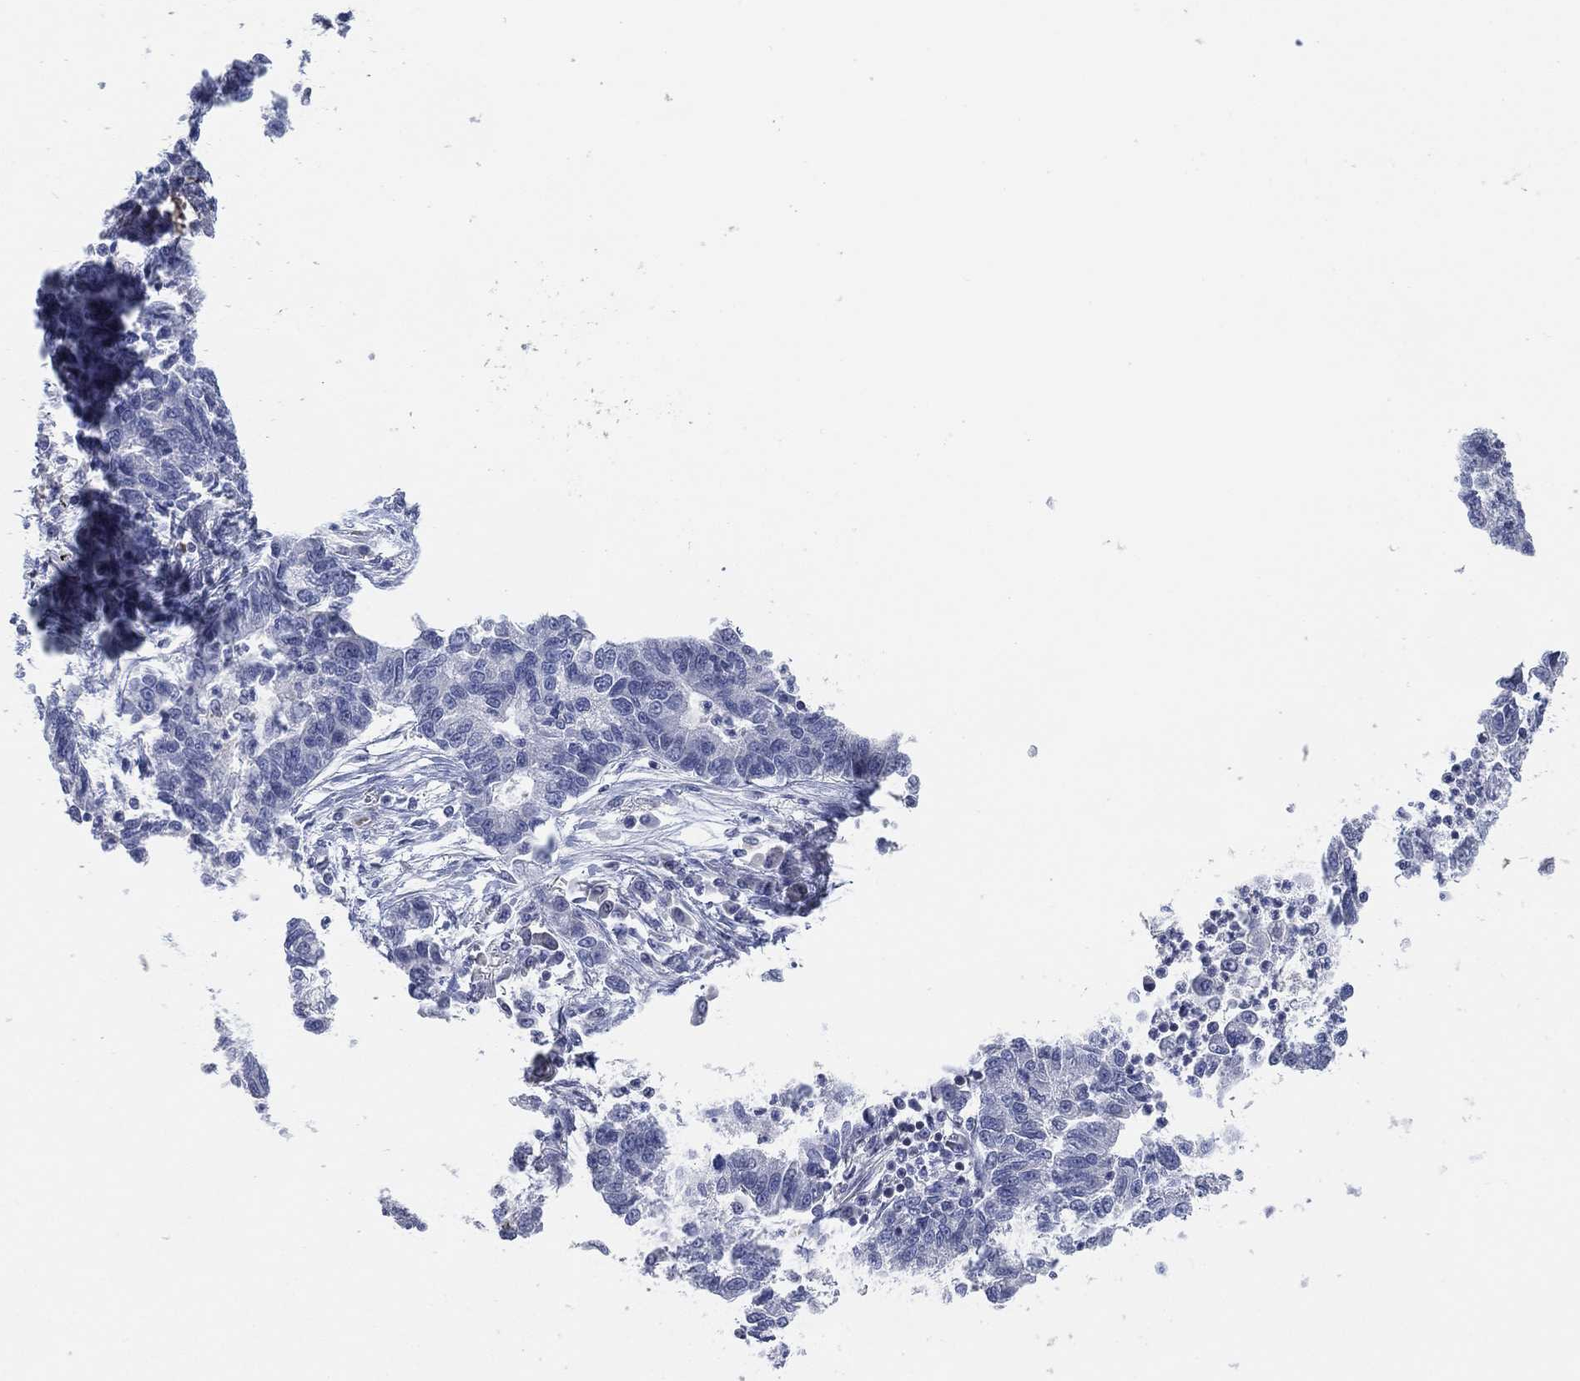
{"staining": {"intensity": "negative", "quantity": "none", "location": "none"}, "tissue": "lung cancer", "cell_type": "Tumor cells", "image_type": "cancer", "snomed": [{"axis": "morphology", "description": "Adenocarcinoma, NOS"}, {"axis": "topography", "description": "Lung"}], "caption": "This is an immunohistochemistry (IHC) micrograph of lung adenocarcinoma. There is no expression in tumor cells.", "gene": "CFTR", "patient": {"sex": "female", "age": 57}}